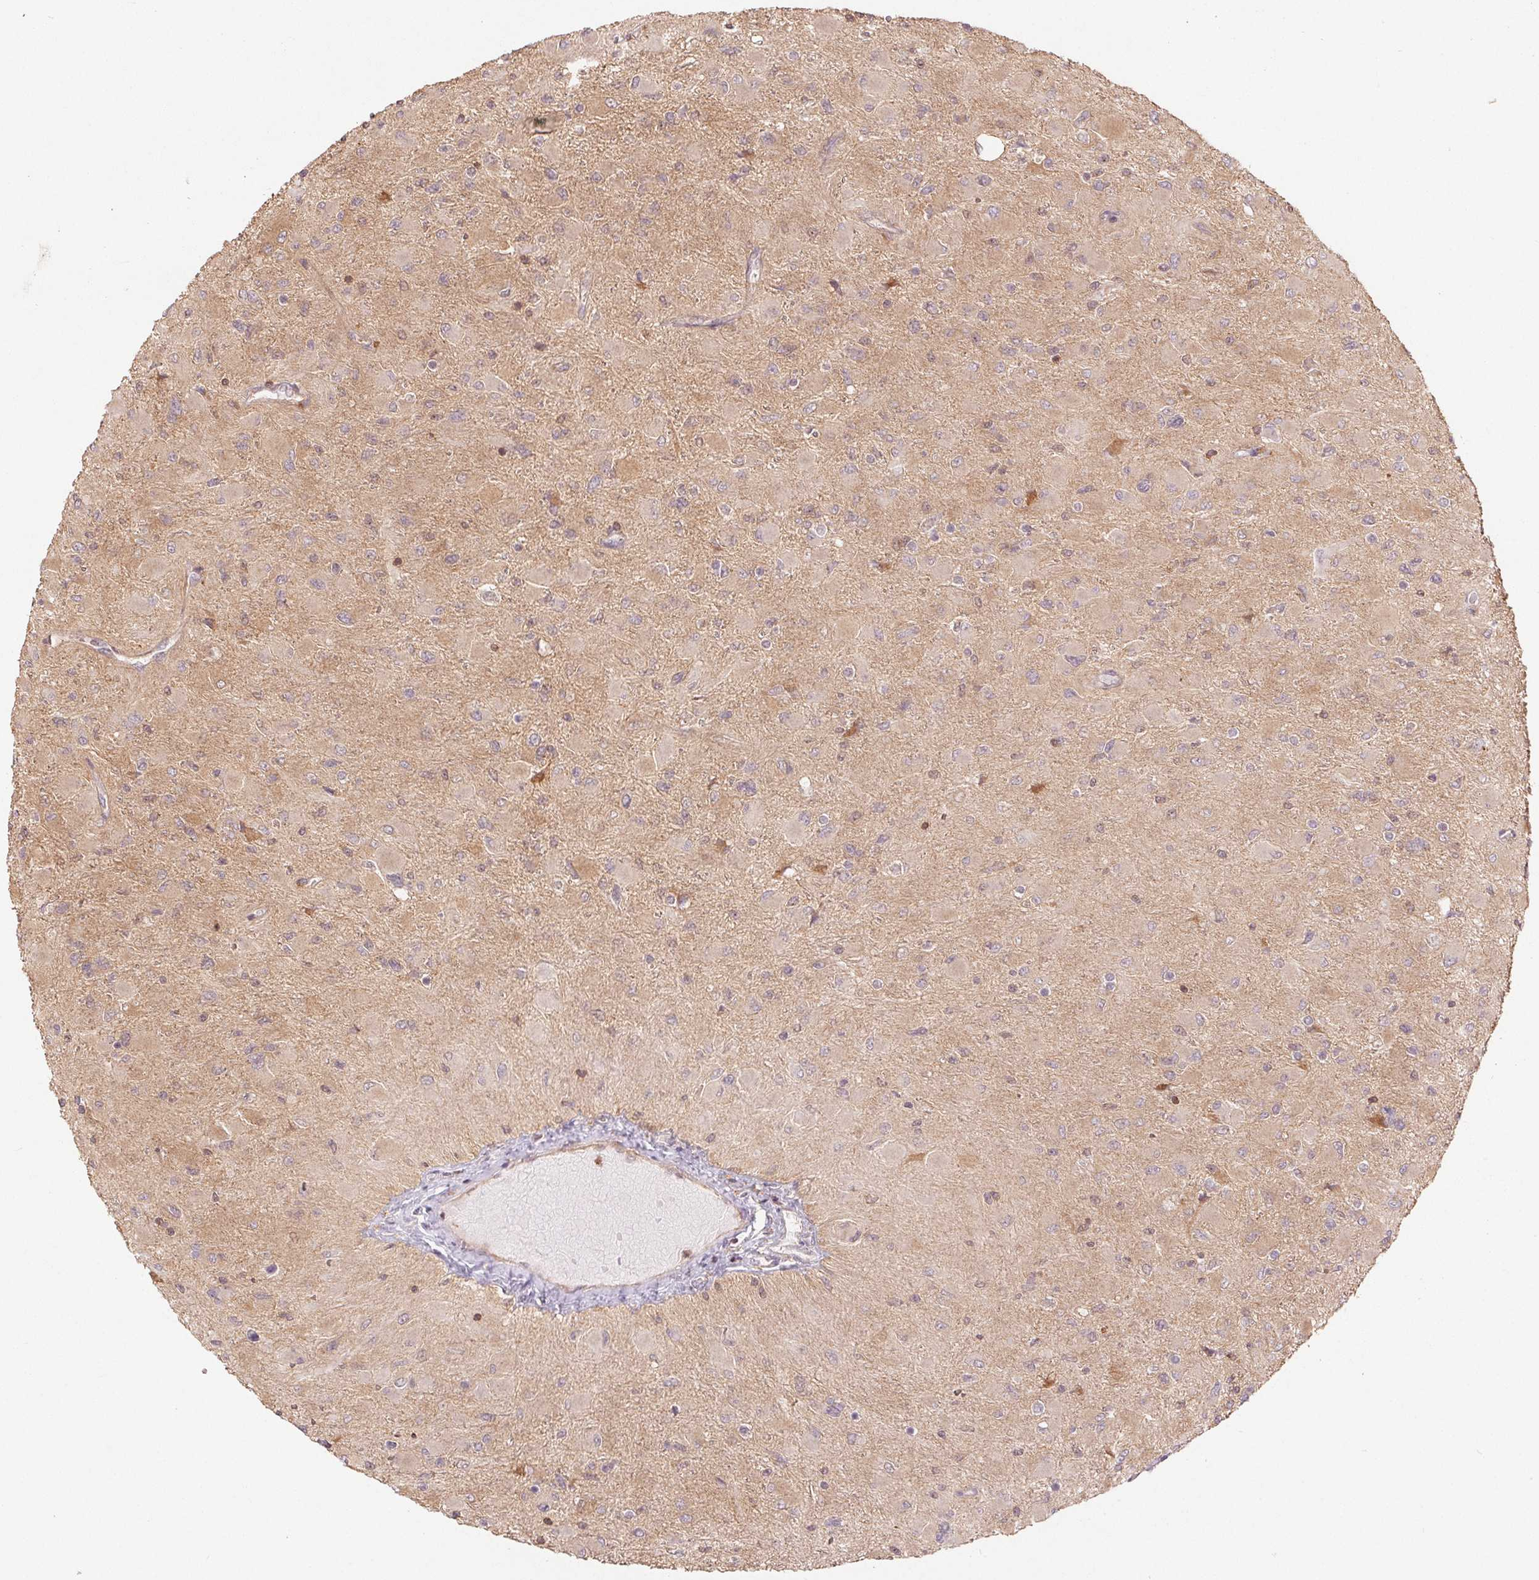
{"staining": {"intensity": "weak", "quantity": "25%-75%", "location": "cytoplasmic/membranous"}, "tissue": "glioma", "cell_type": "Tumor cells", "image_type": "cancer", "snomed": [{"axis": "morphology", "description": "Glioma, malignant, High grade"}, {"axis": "topography", "description": "Cerebral cortex"}], "caption": "A brown stain highlights weak cytoplasmic/membranous staining of a protein in high-grade glioma (malignant) tumor cells.", "gene": "TUBA3D", "patient": {"sex": "female", "age": 36}}